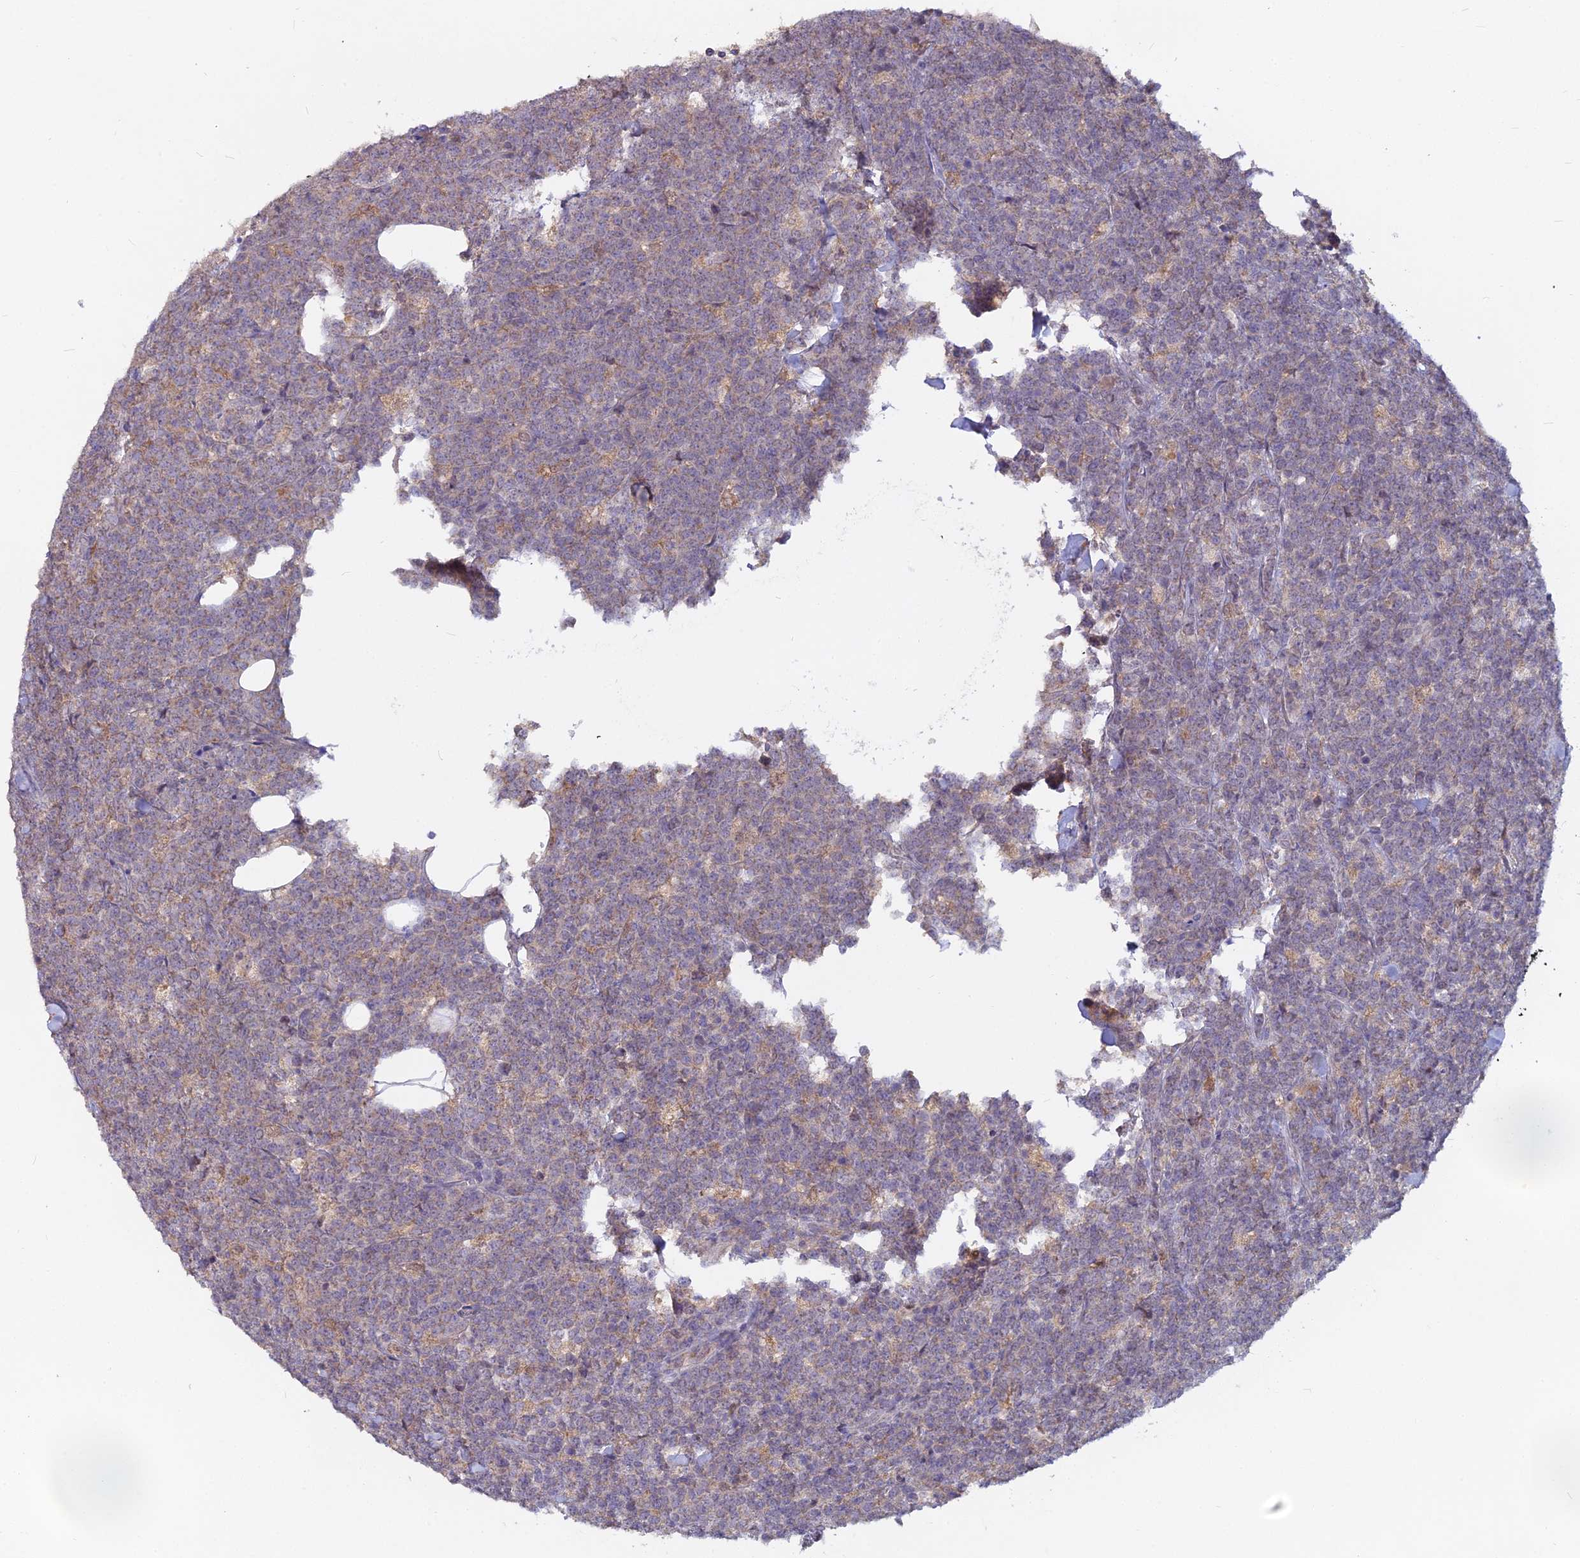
{"staining": {"intensity": "weak", "quantity": "25%-75%", "location": "cytoplasmic/membranous"}, "tissue": "lymphoma", "cell_type": "Tumor cells", "image_type": "cancer", "snomed": [{"axis": "morphology", "description": "Malignant lymphoma, non-Hodgkin's type, High grade"}, {"axis": "topography", "description": "Small intestine"}], "caption": "High-magnification brightfield microscopy of lymphoma stained with DAB (3,3'-diaminobenzidine) (brown) and counterstained with hematoxylin (blue). tumor cells exhibit weak cytoplasmic/membranous staining is present in approximately25%-75% of cells. The protein is stained brown, and the nuclei are stained in blue (DAB (3,3'-diaminobenzidine) IHC with brightfield microscopy, high magnification).", "gene": "MICU2", "patient": {"sex": "male", "age": 8}}